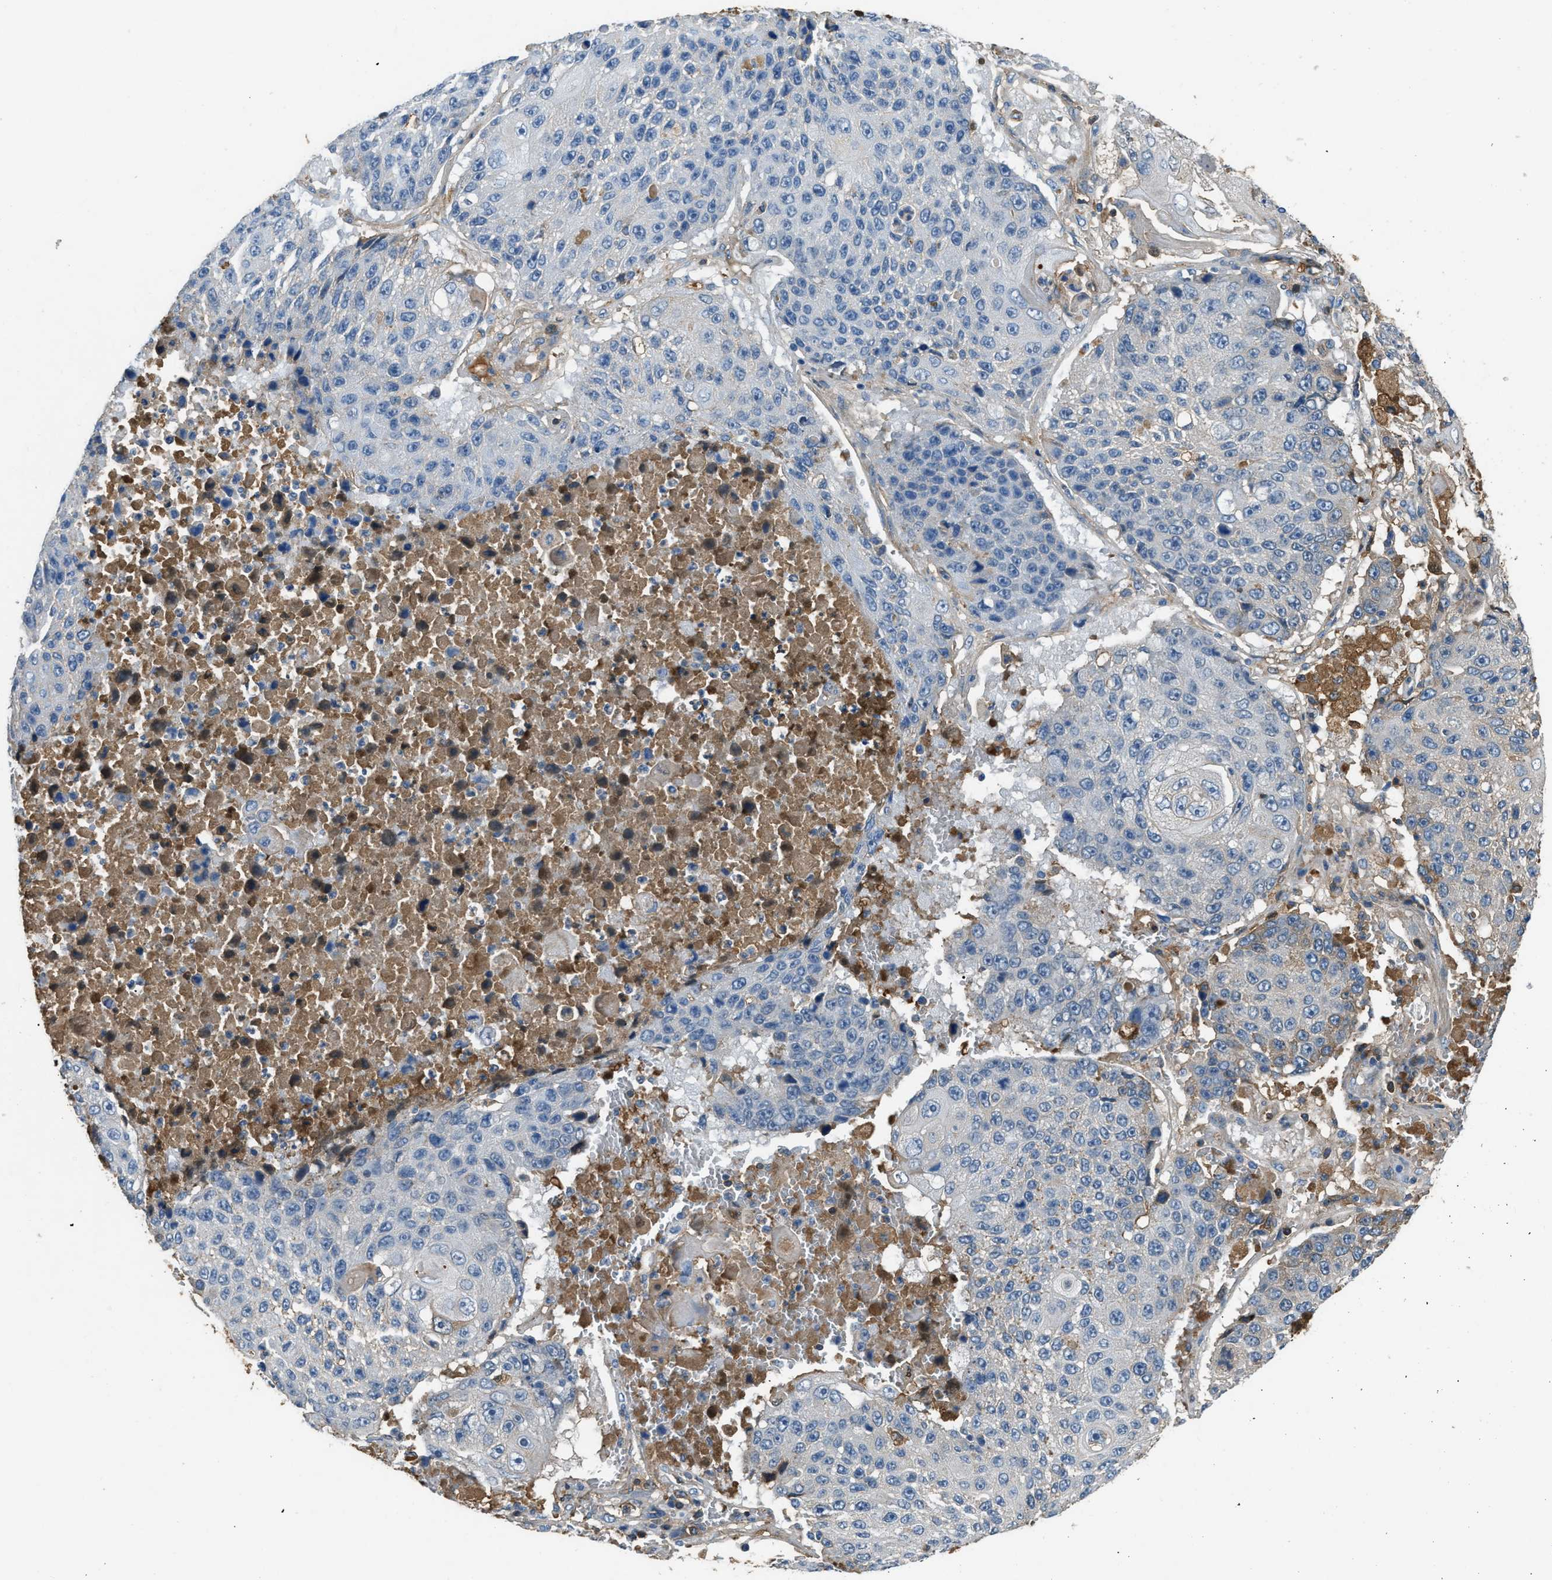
{"staining": {"intensity": "negative", "quantity": "none", "location": "none"}, "tissue": "lung cancer", "cell_type": "Tumor cells", "image_type": "cancer", "snomed": [{"axis": "morphology", "description": "Squamous cell carcinoma, NOS"}, {"axis": "topography", "description": "Lung"}], "caption": "Immunohistochemistry image of human lung cancer stained for a protein (brown), which demonstrates no staining in tumor cells.", "gene": "STC1", "patient": {"sex": "male", "age": 61}}